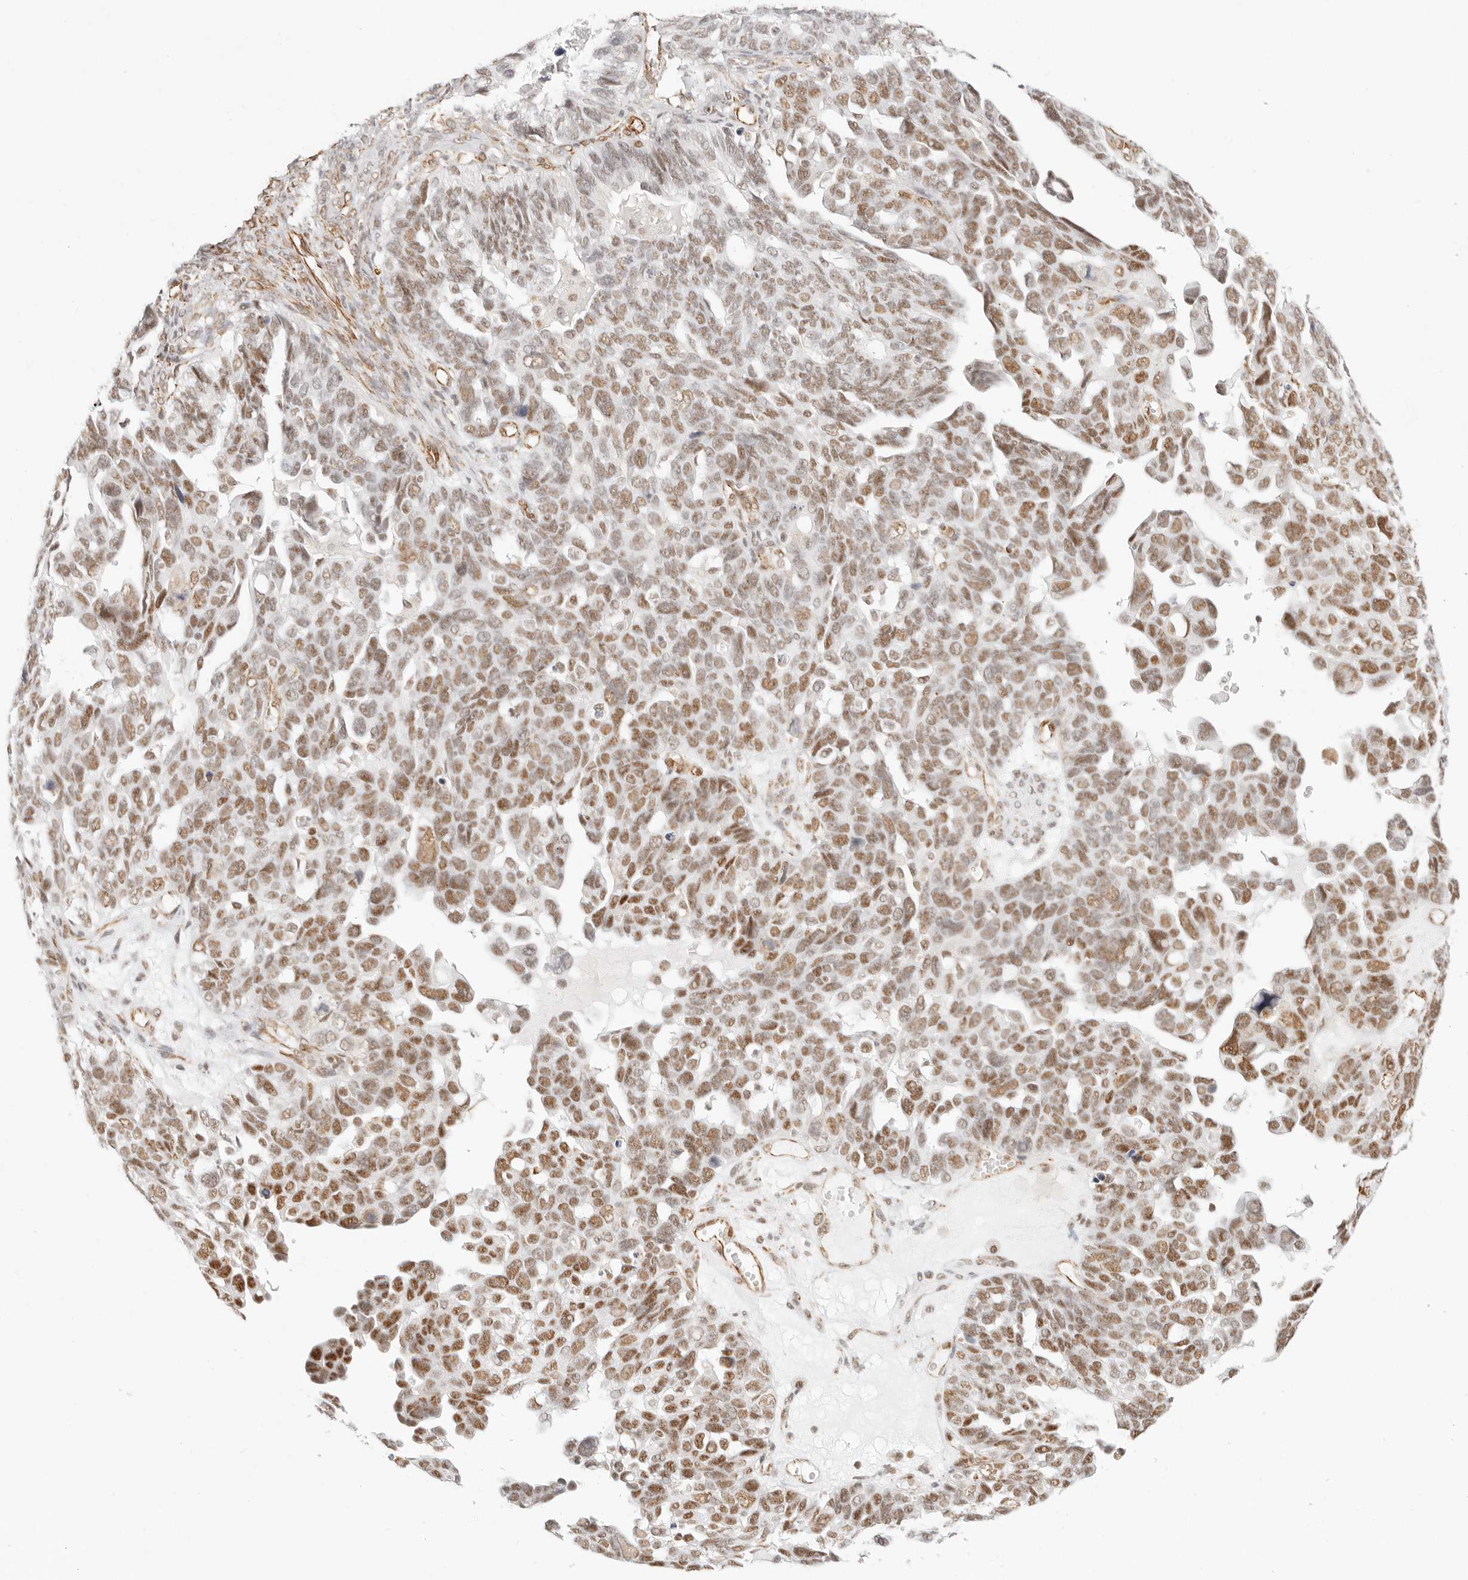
{"staining": {"intensity": "moderate", "quantity": ">75%", "location": "nuclear"}, "tissue": "ovarian cancer", "cell_type": "Tumor cells", "image_type": "cancer", "snomed": [{"axis": "morphology", "description": "Cystadenocarcinoma, serous, NOS"}, {"axis": "topography", "description": "Ovary"}], "caption": "Protein staining shows moderate nuclear positivity in approximately >75% of tumor cells in serous cystadenocarcinoma (ovarian).", "gene": "ZC3H11A", "patient": {"sex": "female", "age": 79}}